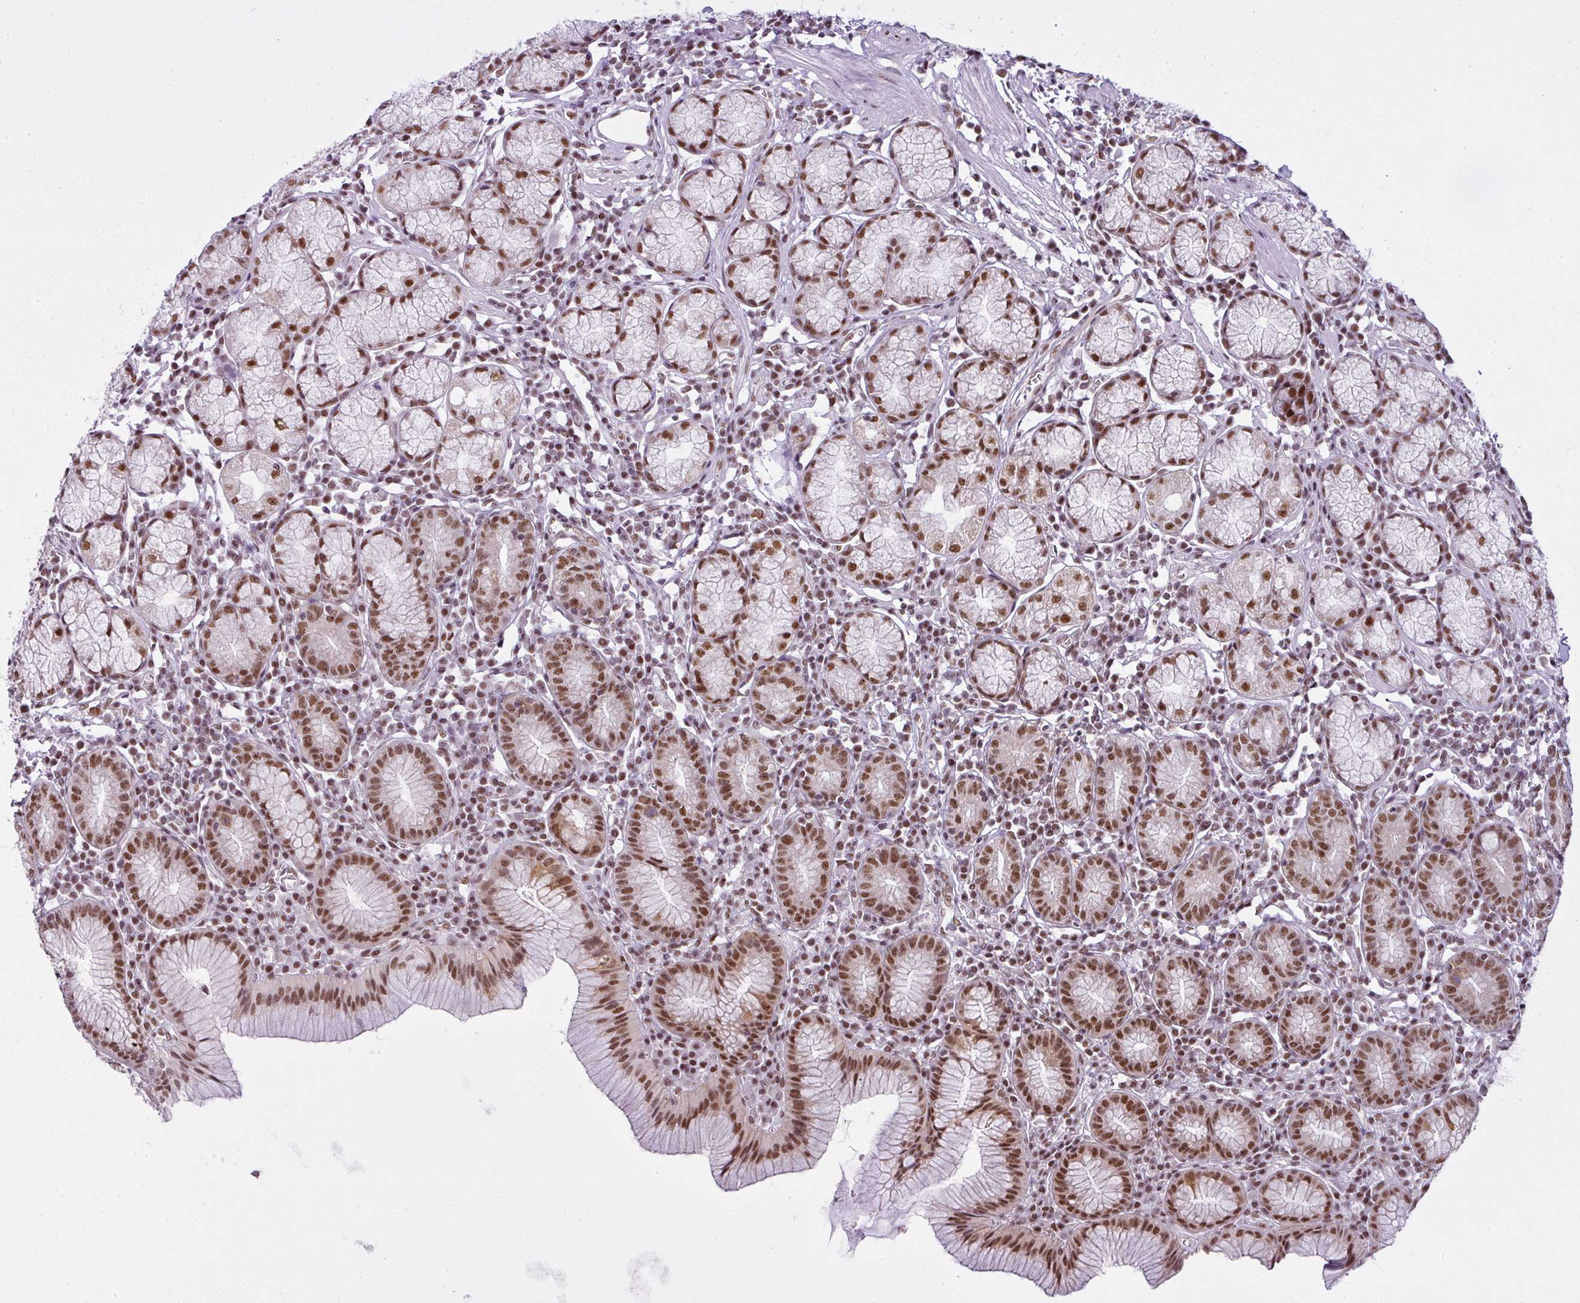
{"staining": {"intensity": "strong", "quantity": ">75%", "location": "nuclear"}, "tissue": "stomach", "cell_type": "Glandular cells", "image_type": "normal", "snomed": [{"axis": "morphology", "description": "Normal tissue, NOS"}, {"axis": "topography", "description": "Stomach"}], "caption": "This micrograph demonstrates immunohistochemistry staining of normal human stomach, with high strong nuclear staining in about >75% of glandular cells.", "gene": "ARL6IP4", "patient": {"sex": "male", "age": 55}}